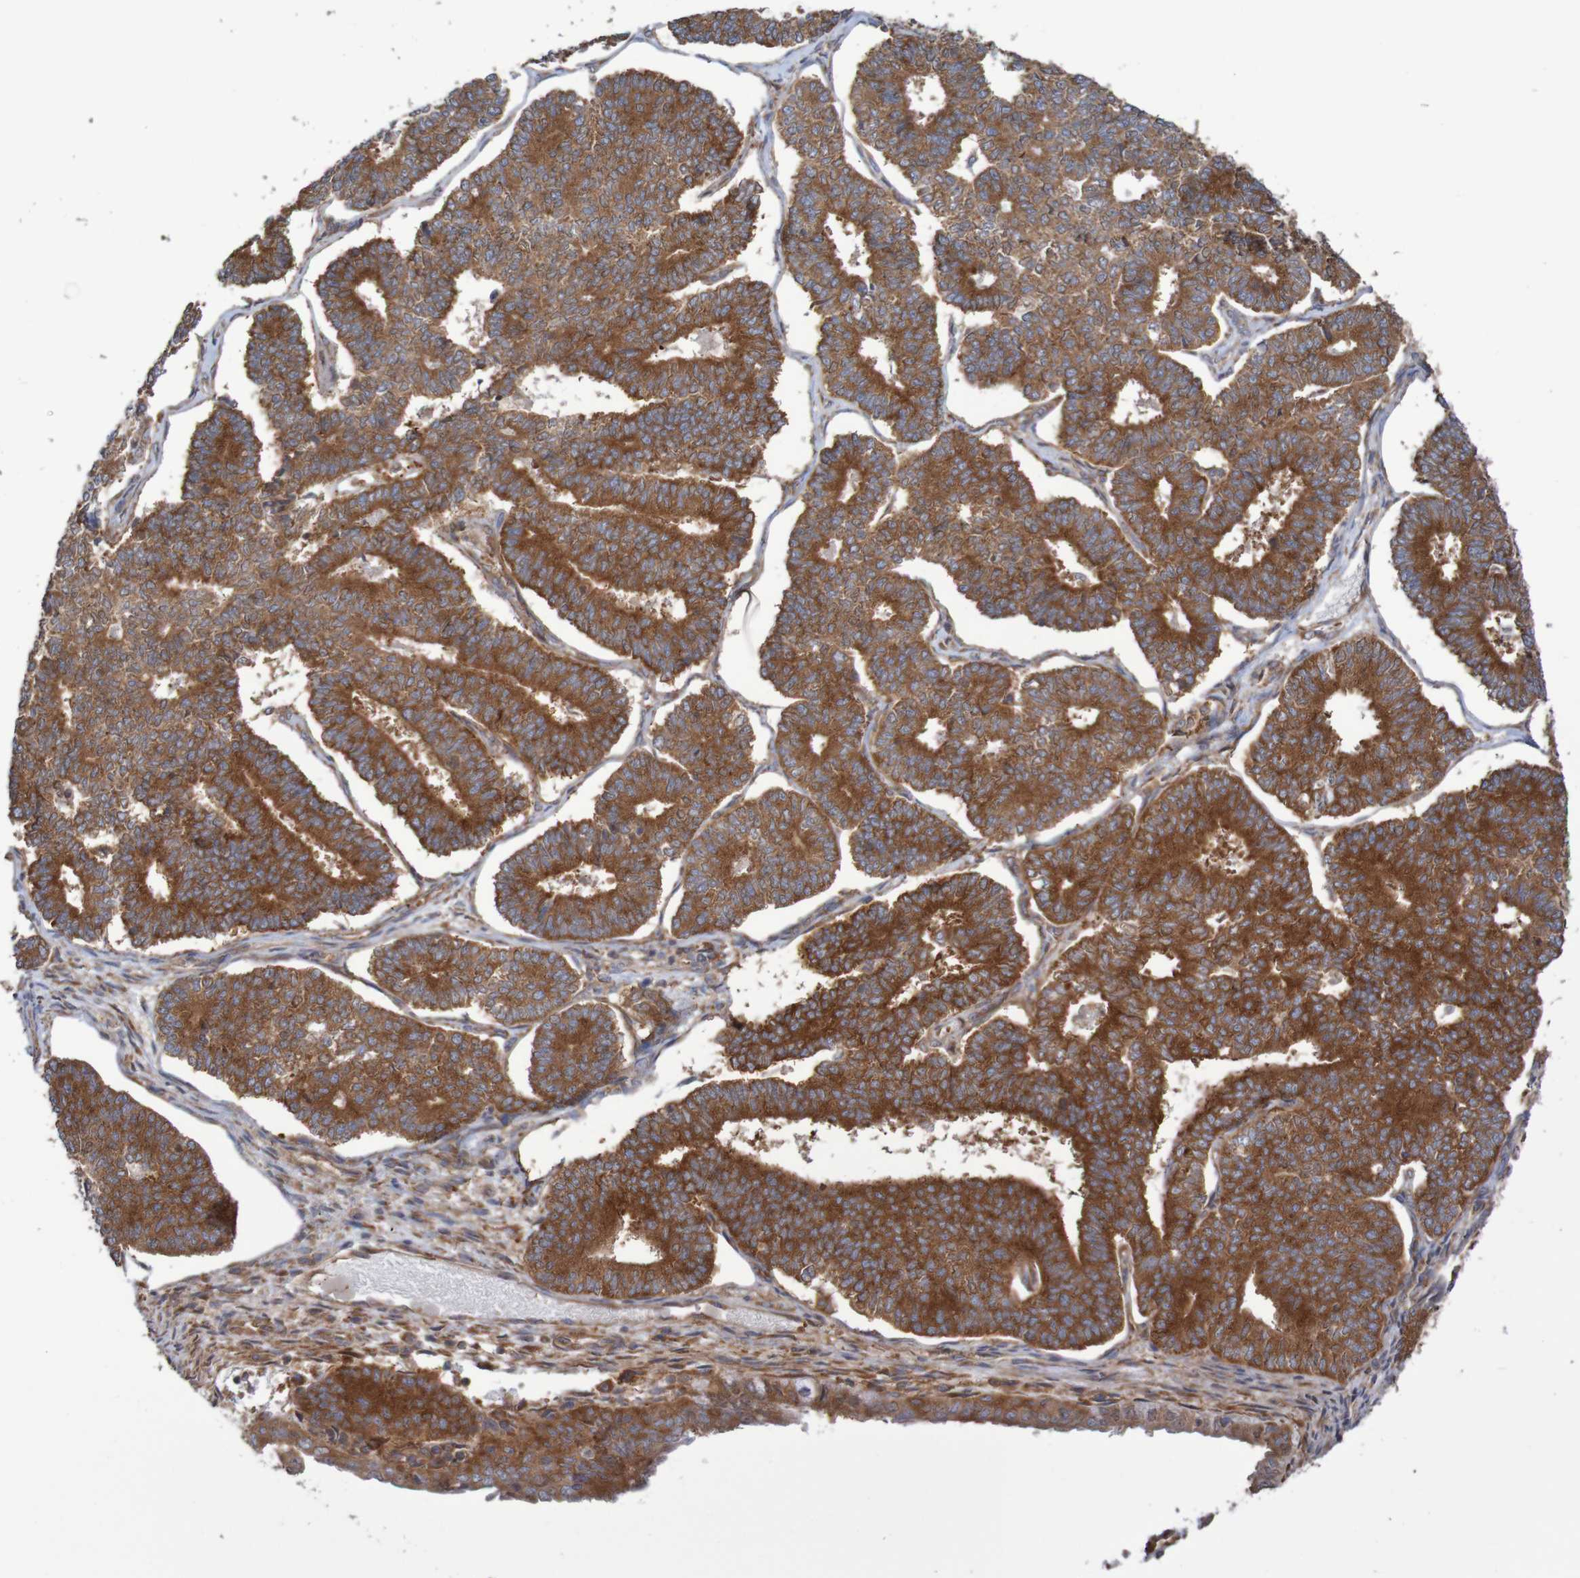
{"staining": {"intensity": "strong", "quantity": ">75%", "location": "cytoplasmic/membranous"}, "tissue": "endometrial cancer", "cell_type": "Tumor cells", "image_type": "cancer", "snomed": [{"axis": "morphology", "description": "Adenocarcinoma, NOS"}, {"axis": "topography", "description": "Endometrium"}], "caption": "A high amount of strong cytoplasmic/membranous staining is seen in approximately >75% of tumor cells in endometrial cancer (adenocarcinoma) tissue.", "gene": "LRRC47", "patient": {"sex": "female", "age": 70}}